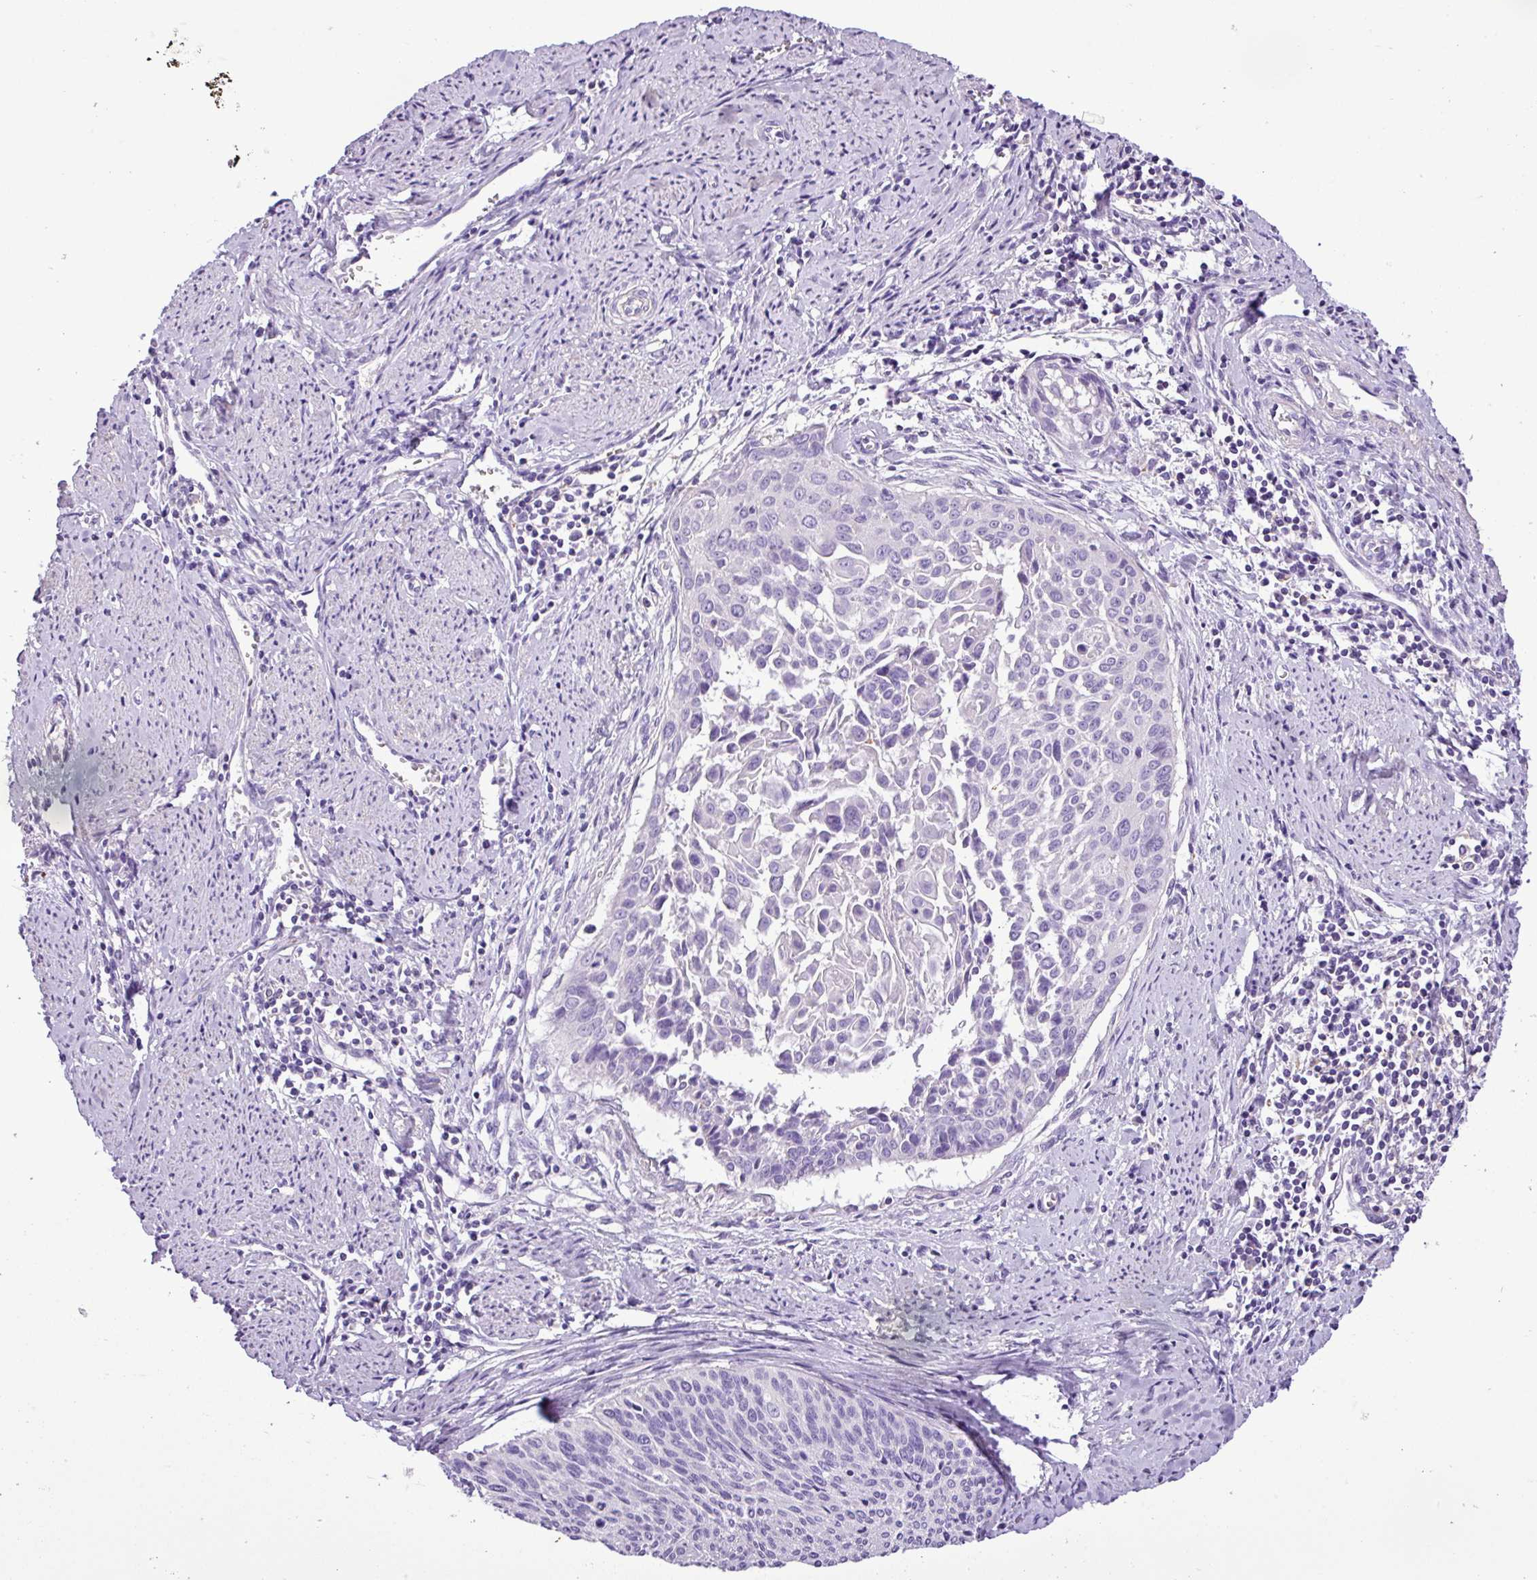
{"staining": {"intensity": "negative", "quantity": "none", "location": "none"}, "tissue": "cervical cancer", "cell_type": "Tumor cells", "image_type": "cancer", "snomed": [{"axis": "morphology", "description": "Squamous cell carcinoma, NOS"}, {"axis": "topography", "description": "Cervix"}], "caption": "Photomicrograph shows no significant protein expression in tumor cells of cervical cancer.", "gene": "ZNF334", "patient": {"sex": "female", "age": 55}}